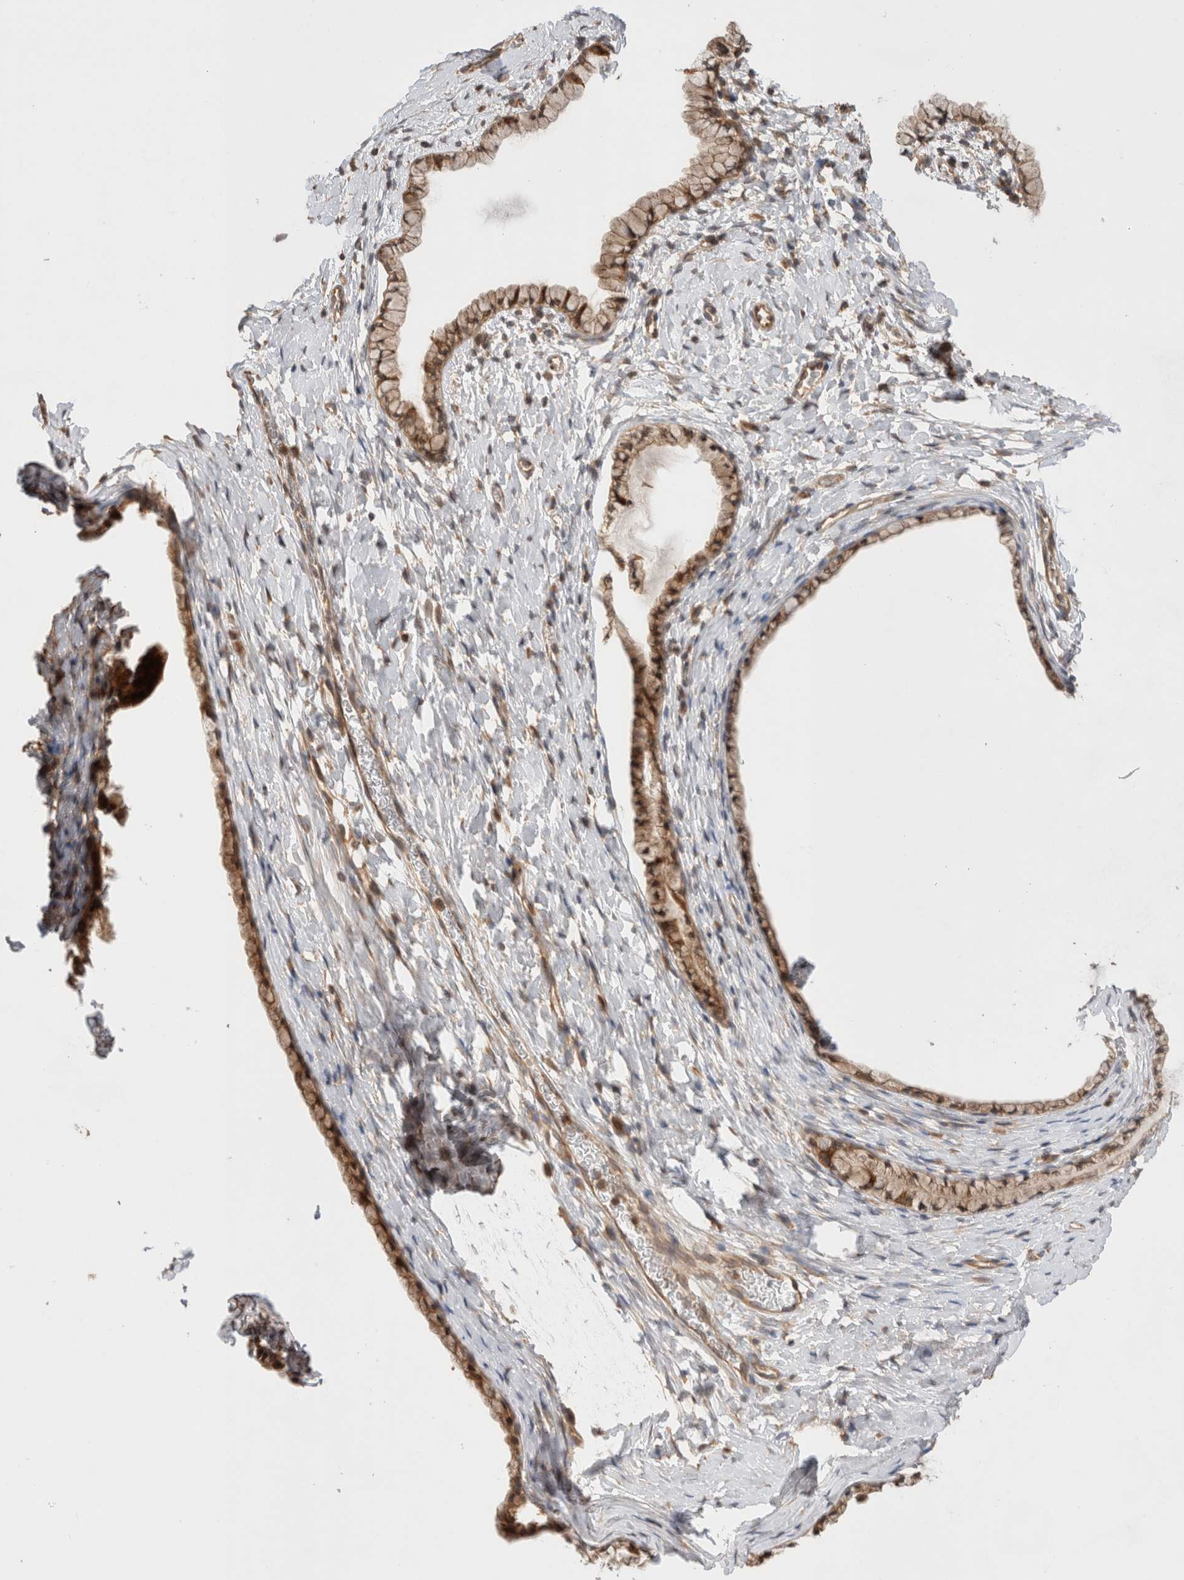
{"staining": {"intensity": "moderate", "quantity": ">75%", "location": "cytoplasmic/membranous"}, "tissue": "cervix", "cell_type": "Glandular cells", "image_type": "normal", "snomed": [{"axis": "morphology", "description": "Normal tissue, NOS"}, {"axis": "topography", "description": "Cervix"}], "caption": "An image showing moderate cytoplasmic/membranous positivity in approximately >75% of glandular cells in benign cervix, as visualized by brown immunohistochemical staining.", "gene": "VPS28", "patient": {"sex": "female", "age": 72}}